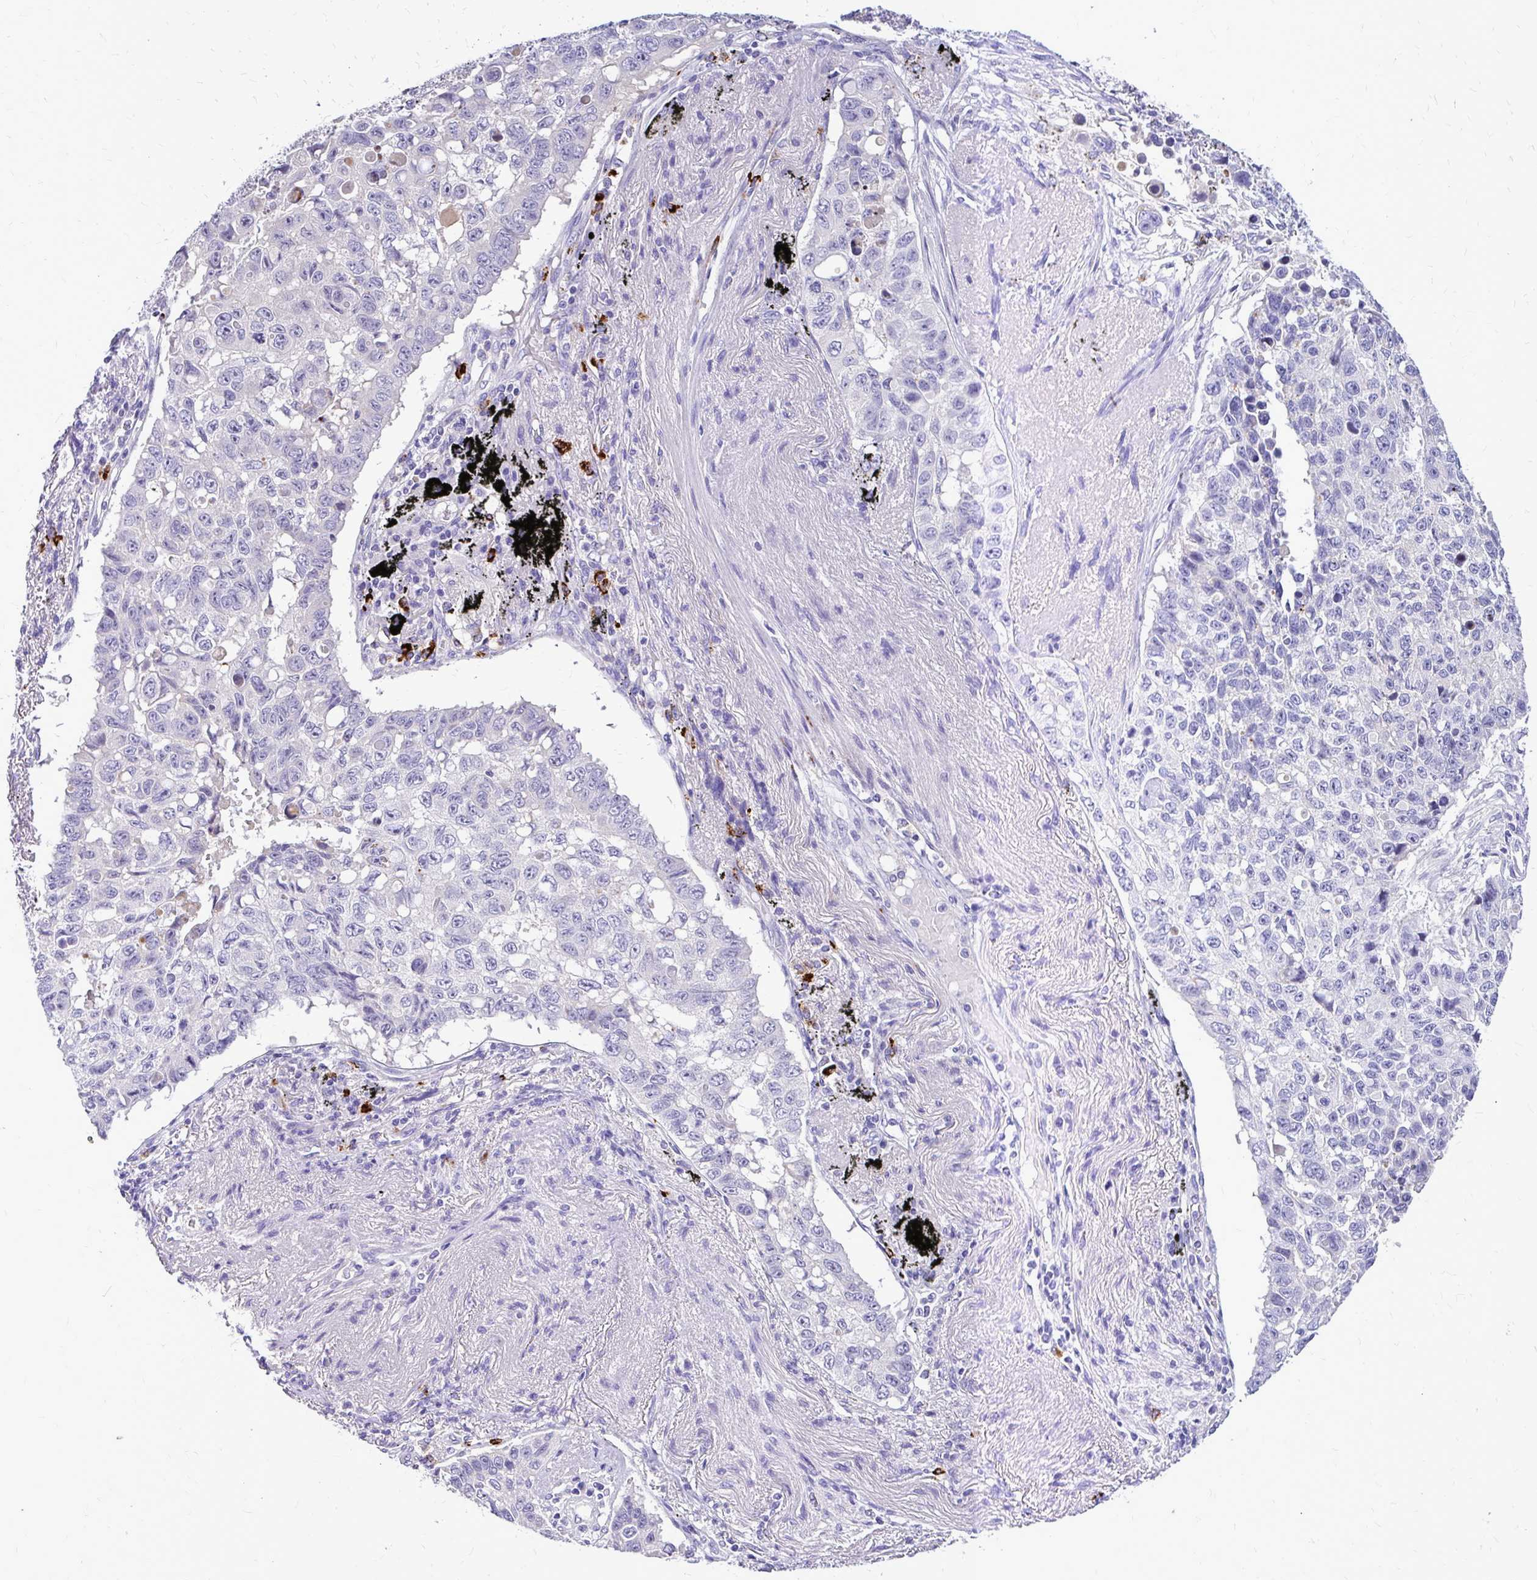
{"staining": {"intensity": "negative", "quantity": "none", "location": "none"}, "tissue": "lung cancer", "cell_type": "Tumor cells", "image_type": "cancer", "snomed": [{"axis": "morphology", "description": "Squamous cell carcinoma, NOS"}, {"axis": "topography", "description": "Lung"}], "caption": "An image of human lung squamous cell carcinoma is negative for staining in tumor cells. Brightfield microscopy of immunohistochemistry stained with DAB (brown) and hematoxylin (blue), captured at high magnification.", "gene": "MAP1LC3A", "patient": {"sex": "male", "age": 60}}